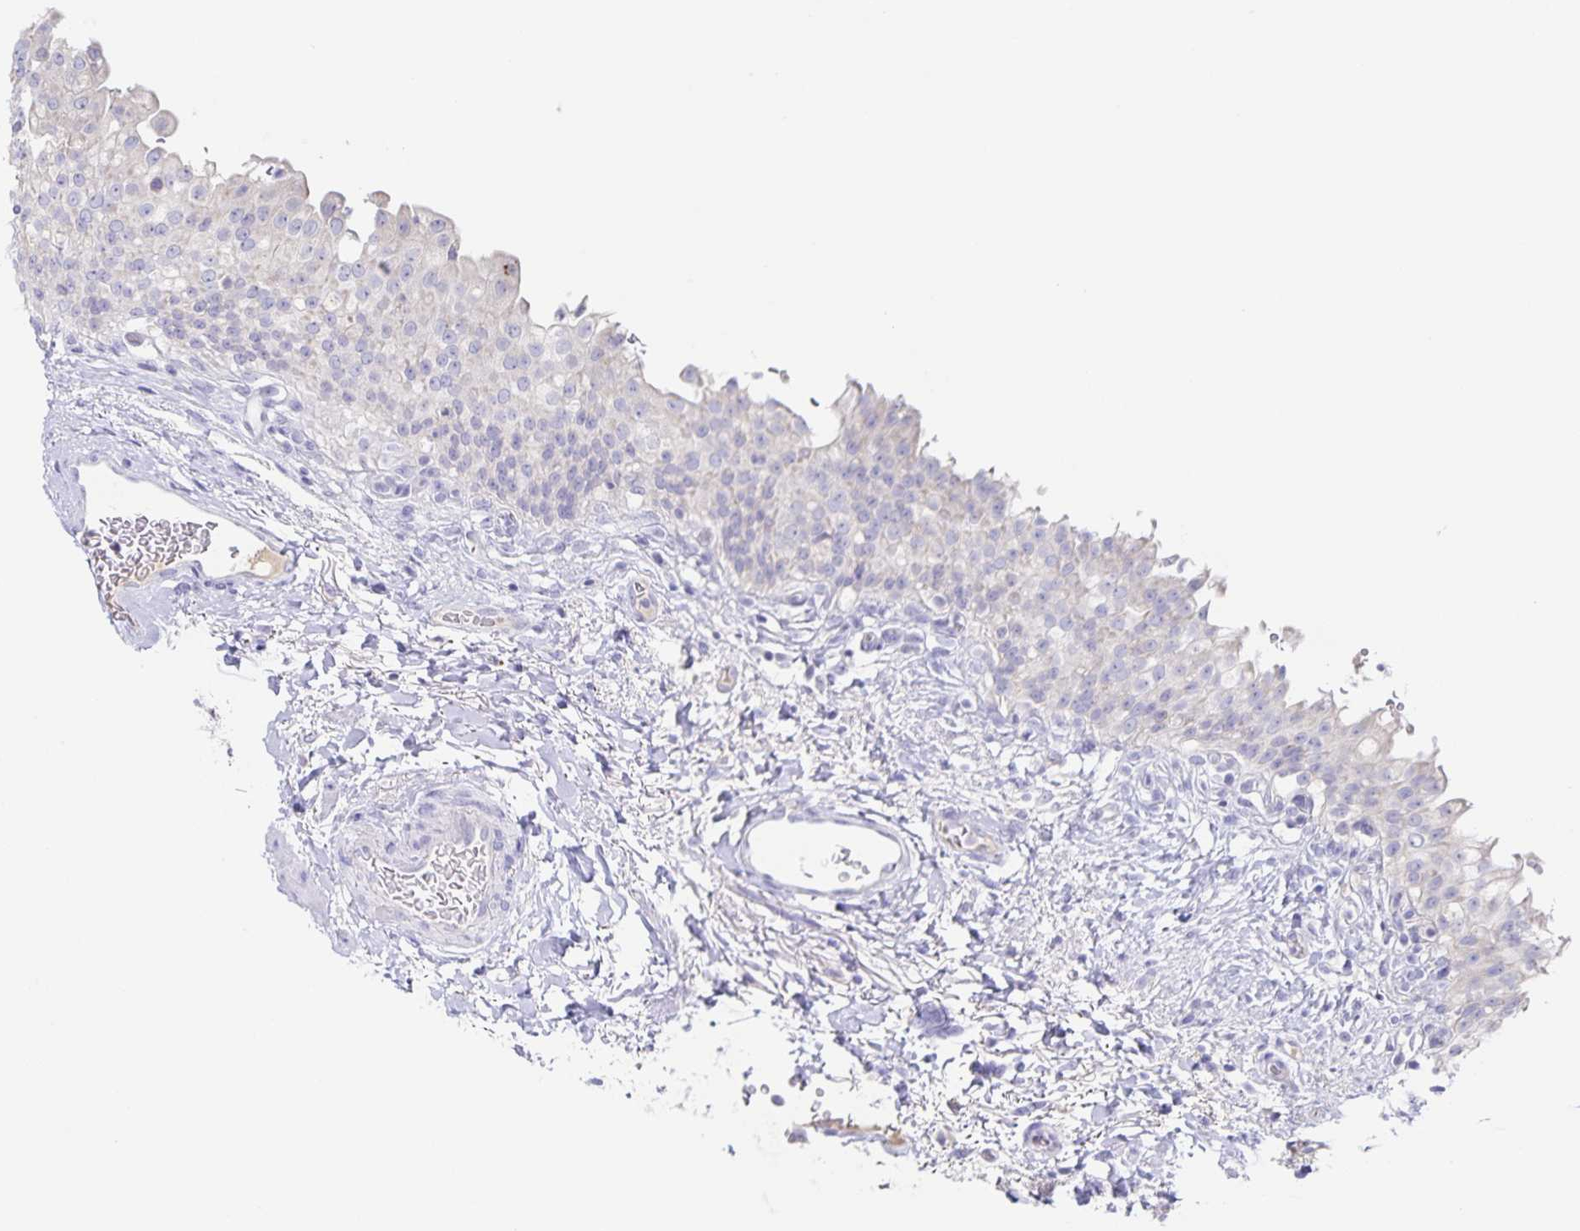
{"staining": {"intensity": "negative", "quantity": "none", "location": "none"}, "tissue": "urinary bladder", "cell_type": "Urothelial cells", "image_type": "normal", "snomed": [{"axis": "morphology", "description": "Normal tissue, NOS"}, {"axis": "topography", "description": "Urinary bladder"}, {"axis": "topography", "description": "Peripheral nerve tissue"}], "caption": "An IHC photomicrograph of unremarkable urinary bladder is shown. There is no staining in urothelial cells of urinary bladder.", "gene": "RPL36A", "patient": {"sex": "female", "age": 60}}